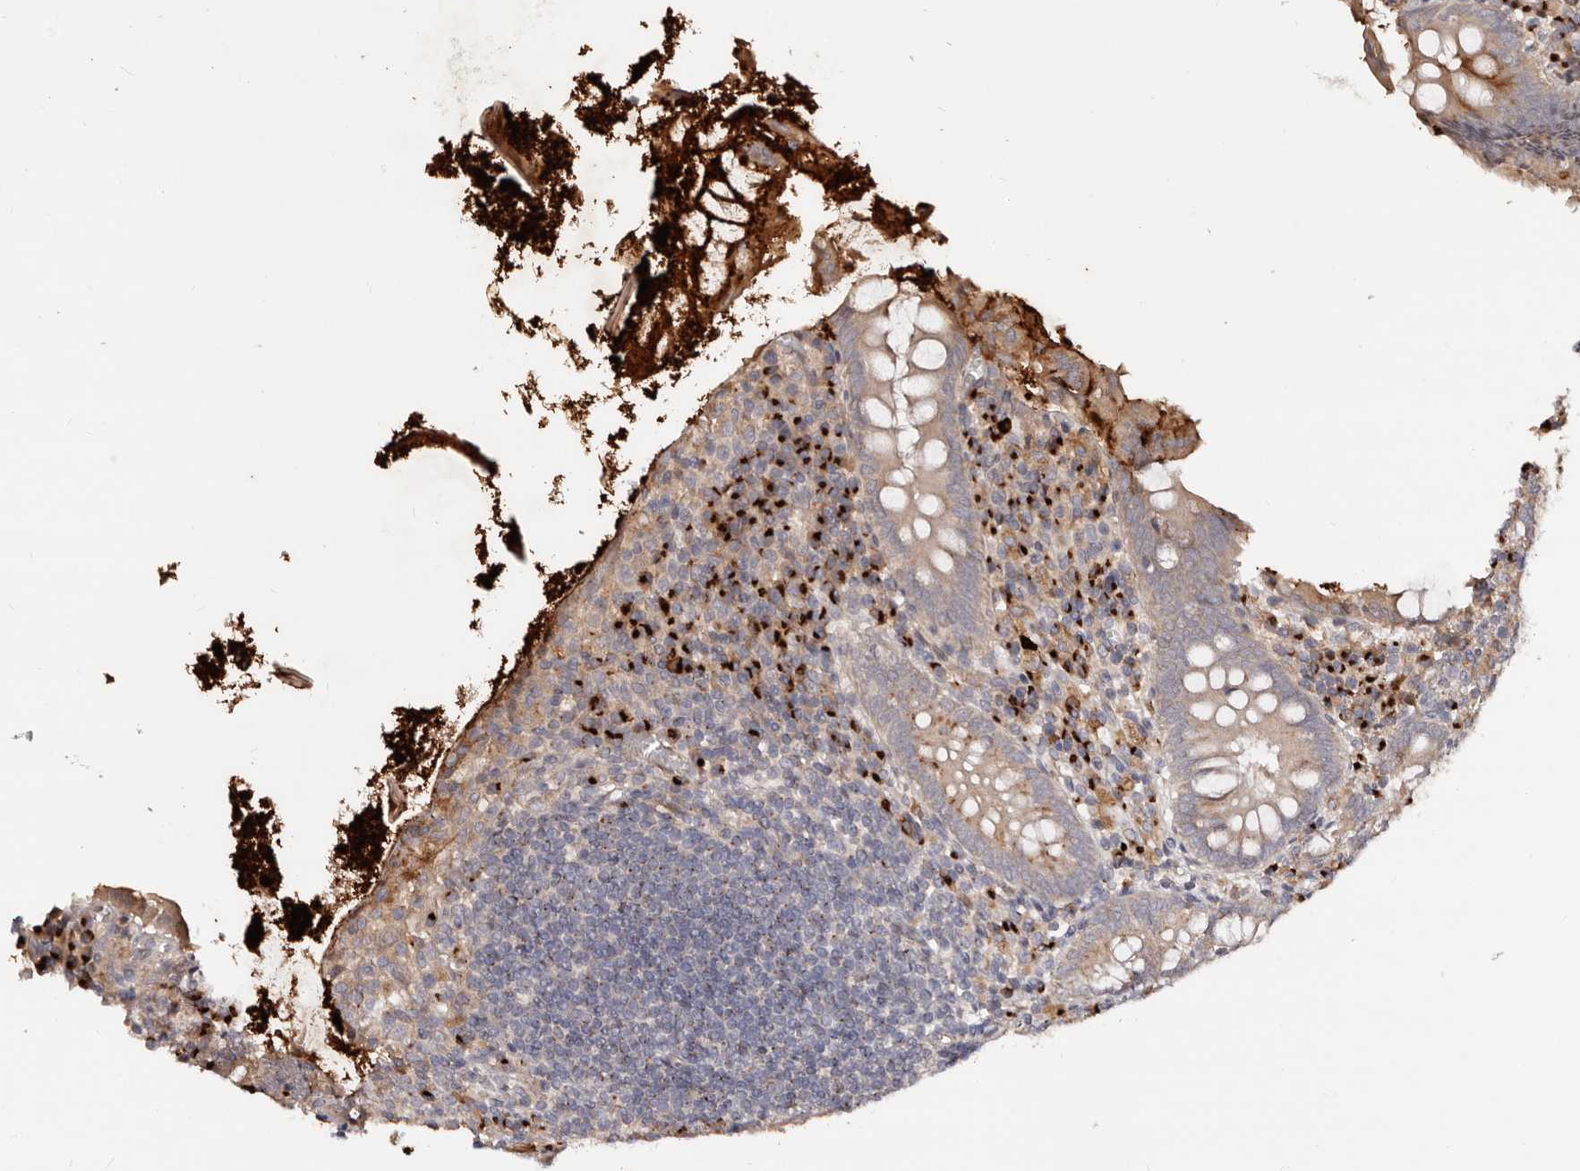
{"staining": {"intensity": "moderate", "quantity": ">75%", "location": "cytoplasmic/membranous"}, "tissue": "appendix", "cell_type": "Glandular cells", "image_type": "normal", "snomed": [{"axis": "morphology", "description": "Normal tissue, NOS"}, {"axis": "topography", "description": "Appendix"}], "caption": "Protein analysis of normal appendix demonstrates moderate cytoplasmic/membranous expression in approximately >75% of glandular cells. Ihc stains the protein in brown and the nuclei are stained blue.", "gene": "DACT2", "patient": {"sex": "female", "age": 17}}